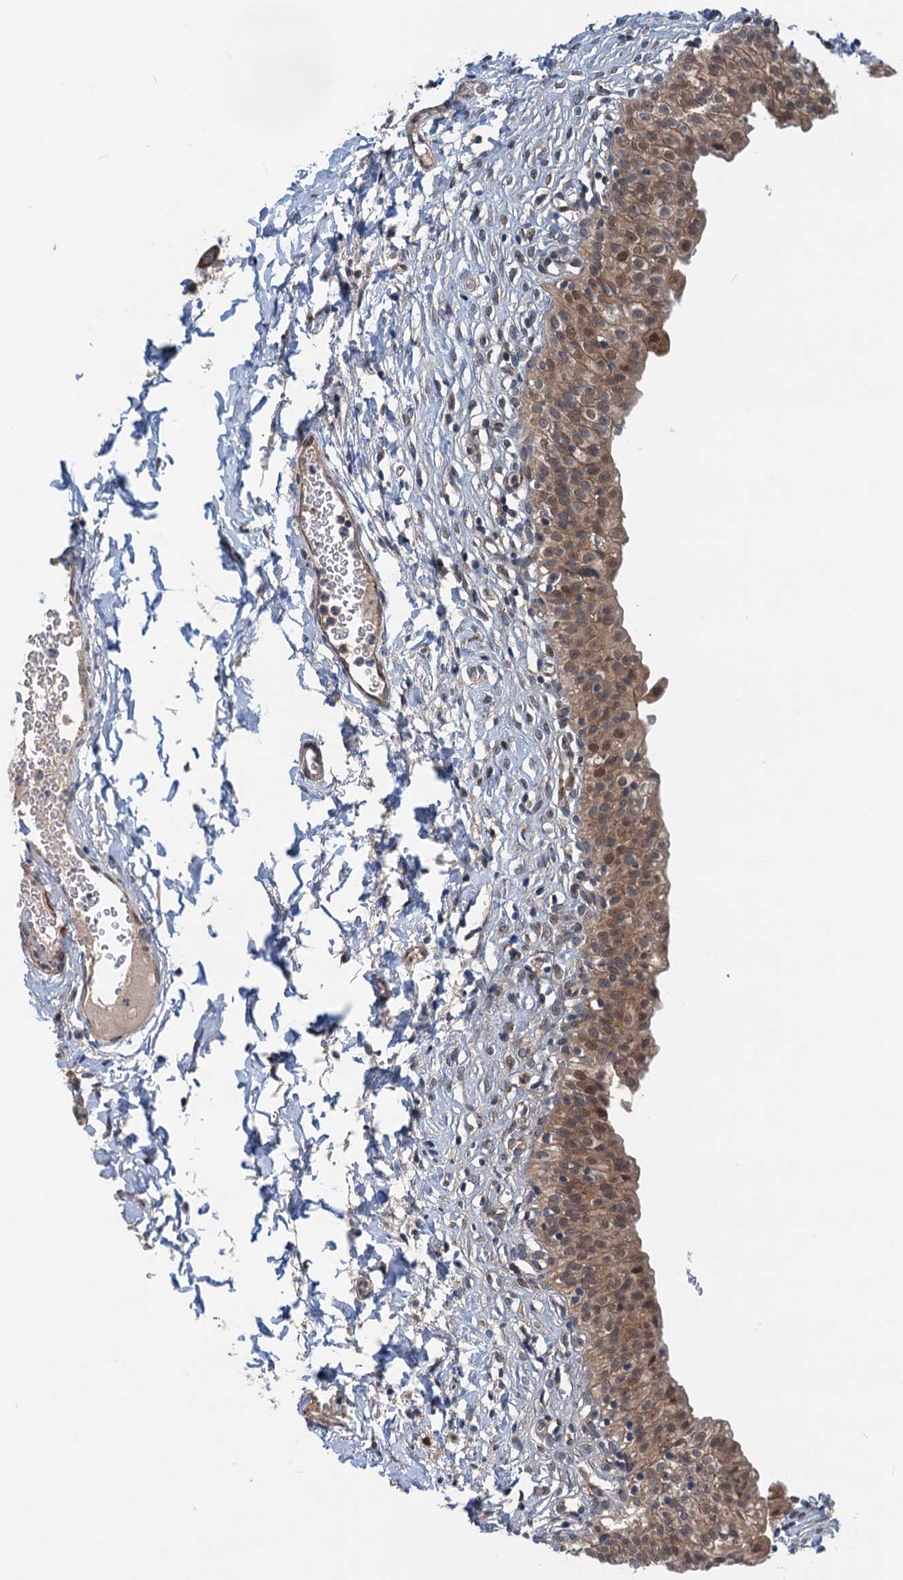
{"staining": {"intensity": "moderate", "quantity": ">75%", "location": "cytoplasmic/membranous,nuclear"}, "tissue": "urinary bladder", "cell_type": "Urothelial cells", "image_type": "normal", "snomed": [{"axis": "morphology", "description": "Normal tissue, NOS"}, {"axis": "topography", "description": "Urinary bladder"}], "caption": "Urothelial cells display medium levels of moderate cytoplasmic/membranous,nuclear positivity in about >75% of cells in normal human urinary bladder.", "gene": "DYNC2I2", "patient": {"sex": "male", "age": 55}}